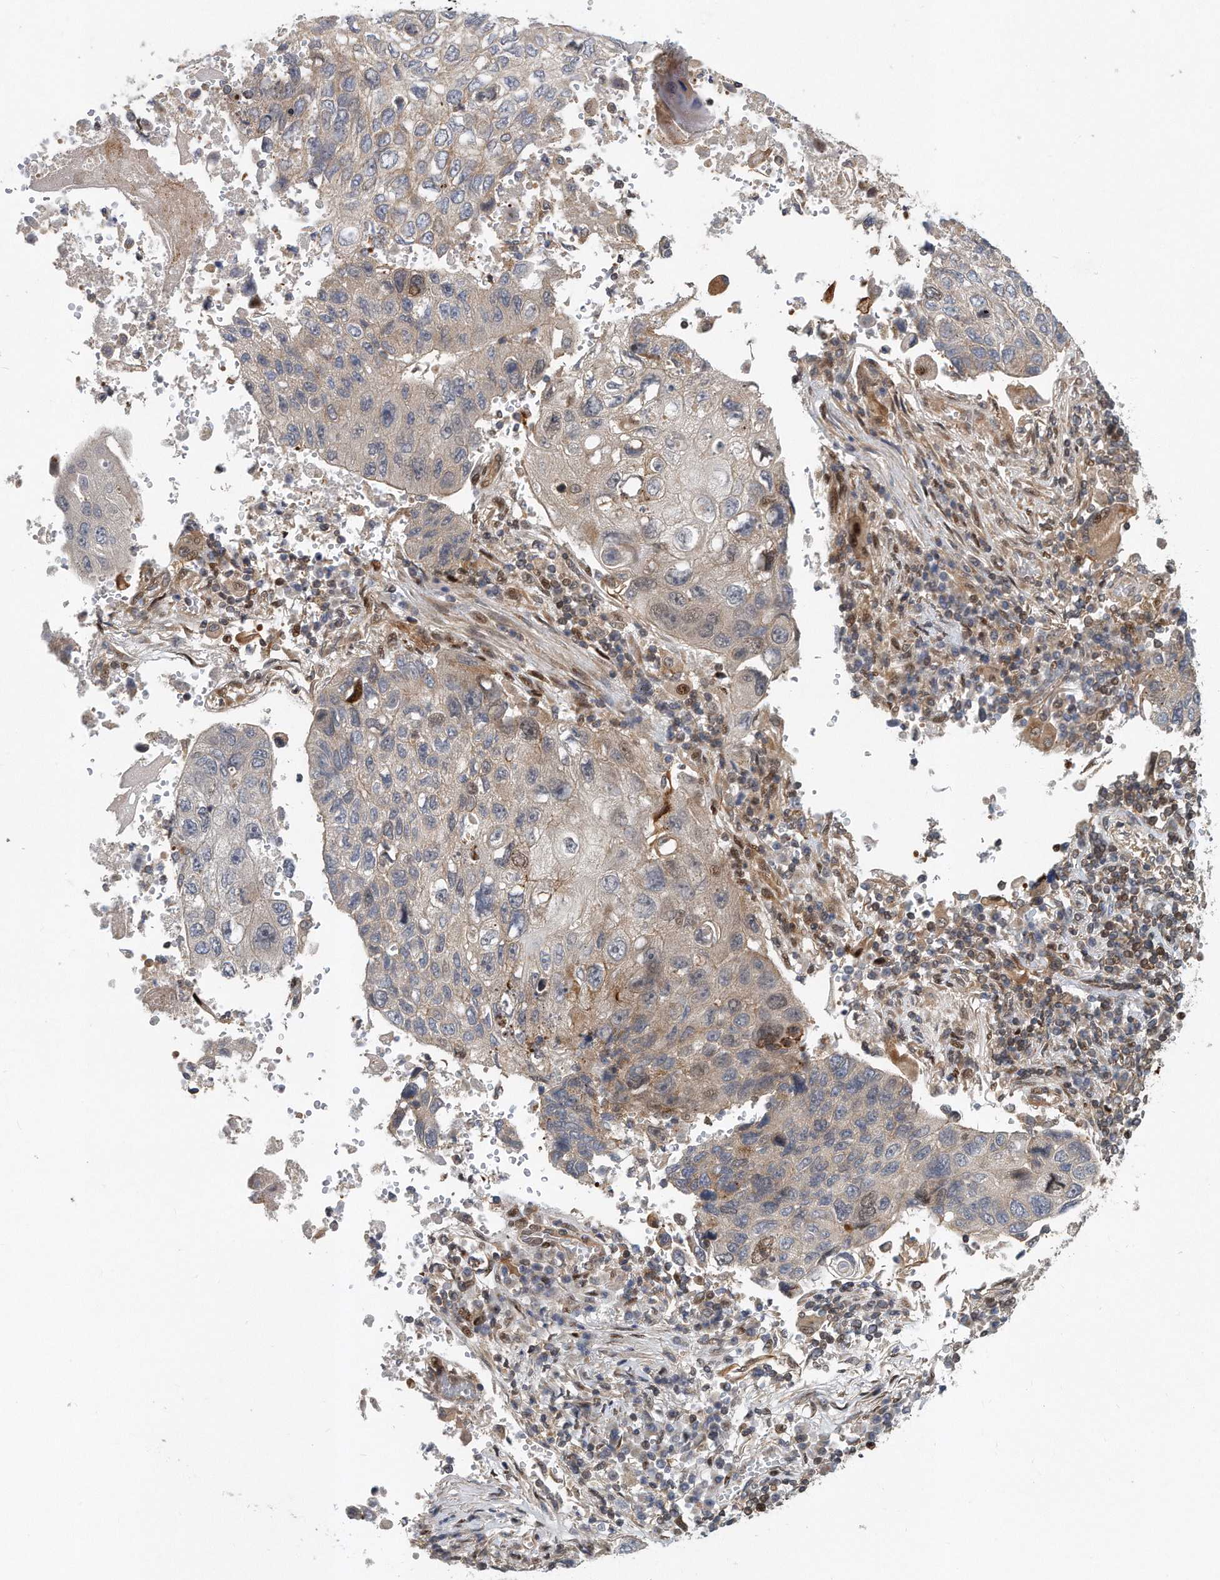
{"staining": {"intensity": "negative", "quantity": "none", "location": "none"}, "tissue": "lung cancer", "cell_type": "Tumor cells", "image_type": "cancer", "snomed": [{"axis": "morphology", "description": "Squamous cell carcinoma, NOS"}, {"axis": "topography", "description": "Lung"}], "caption": "There is no significant staining in tumor cells of lung squamous cell carcinoma.", "gene": "PCDH8", "patient": {"sex": "male", "age": 61}}